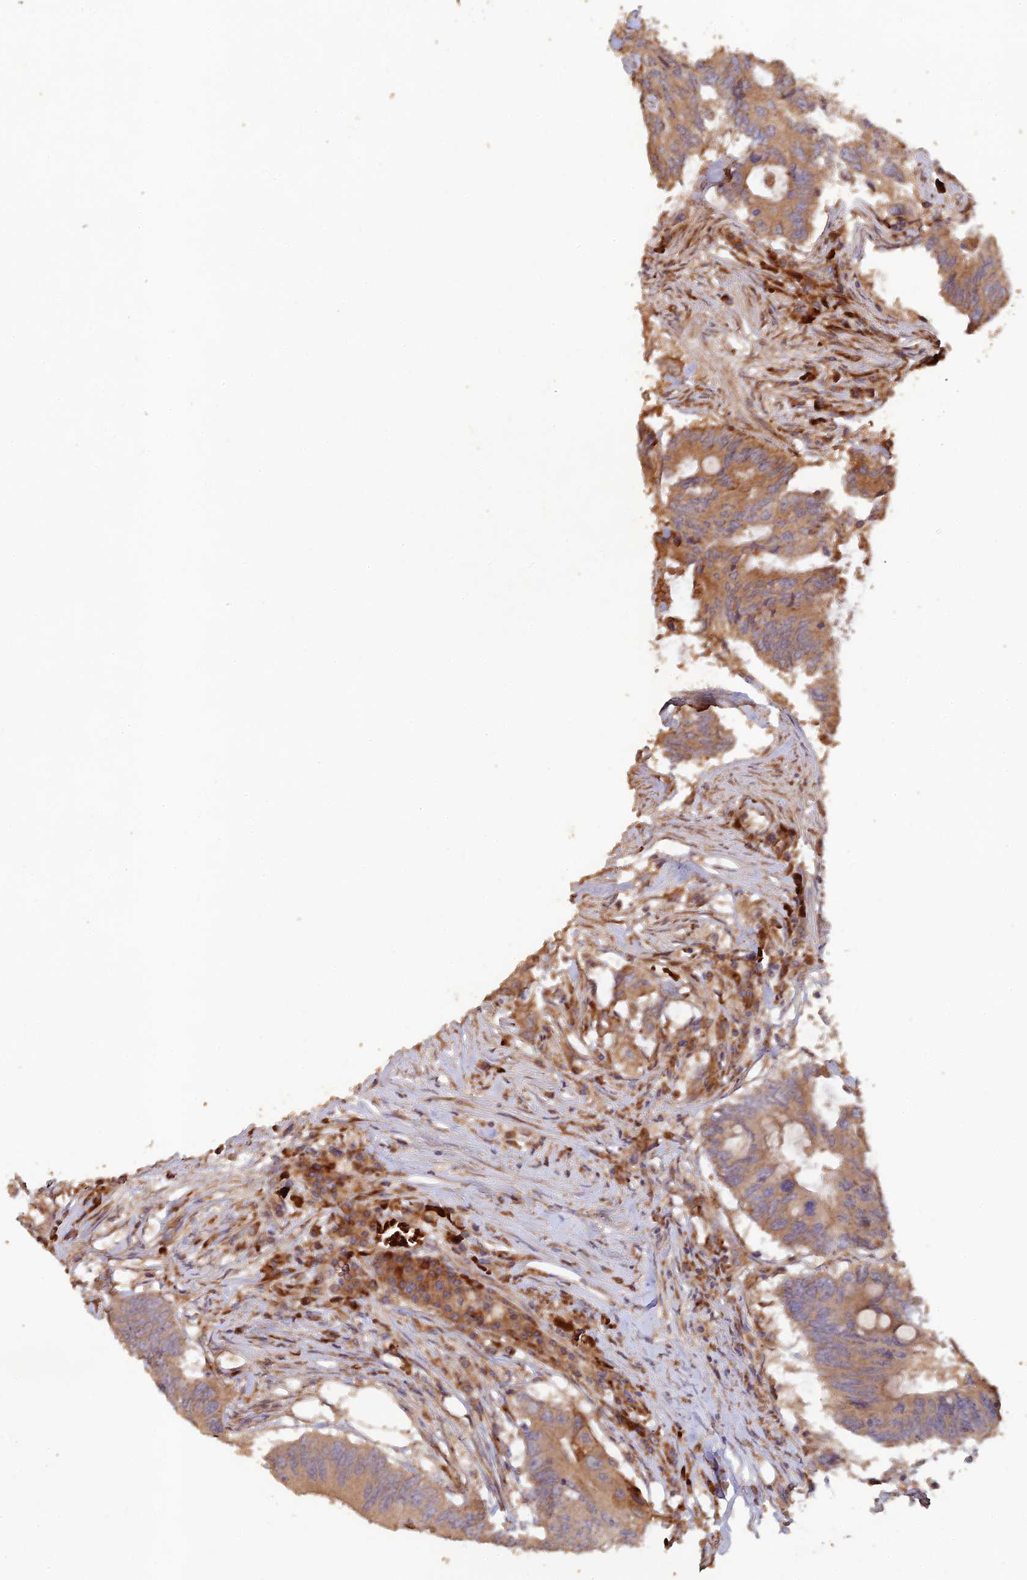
{"staining": {"intensity": "moderate", "quantity": ">75%", "location": "cytoplasmic/membranous"}, "tissue": "colorectal cancer", "cell_type": "Tumor cells", "image_type": "cancer", "snomed": [{"axis": "morphology", "description": "Adenocarcinoma, NOS"}, {"axis": "topography", "description": "Colon"}], "caption": "Tumor cells display moderate cytoplasmic/membranous expression in about >75% of cells in colorectal adenocarcinoma.", "gene": "GMCL1", "patient": {"sex": "male", "age": 71}}